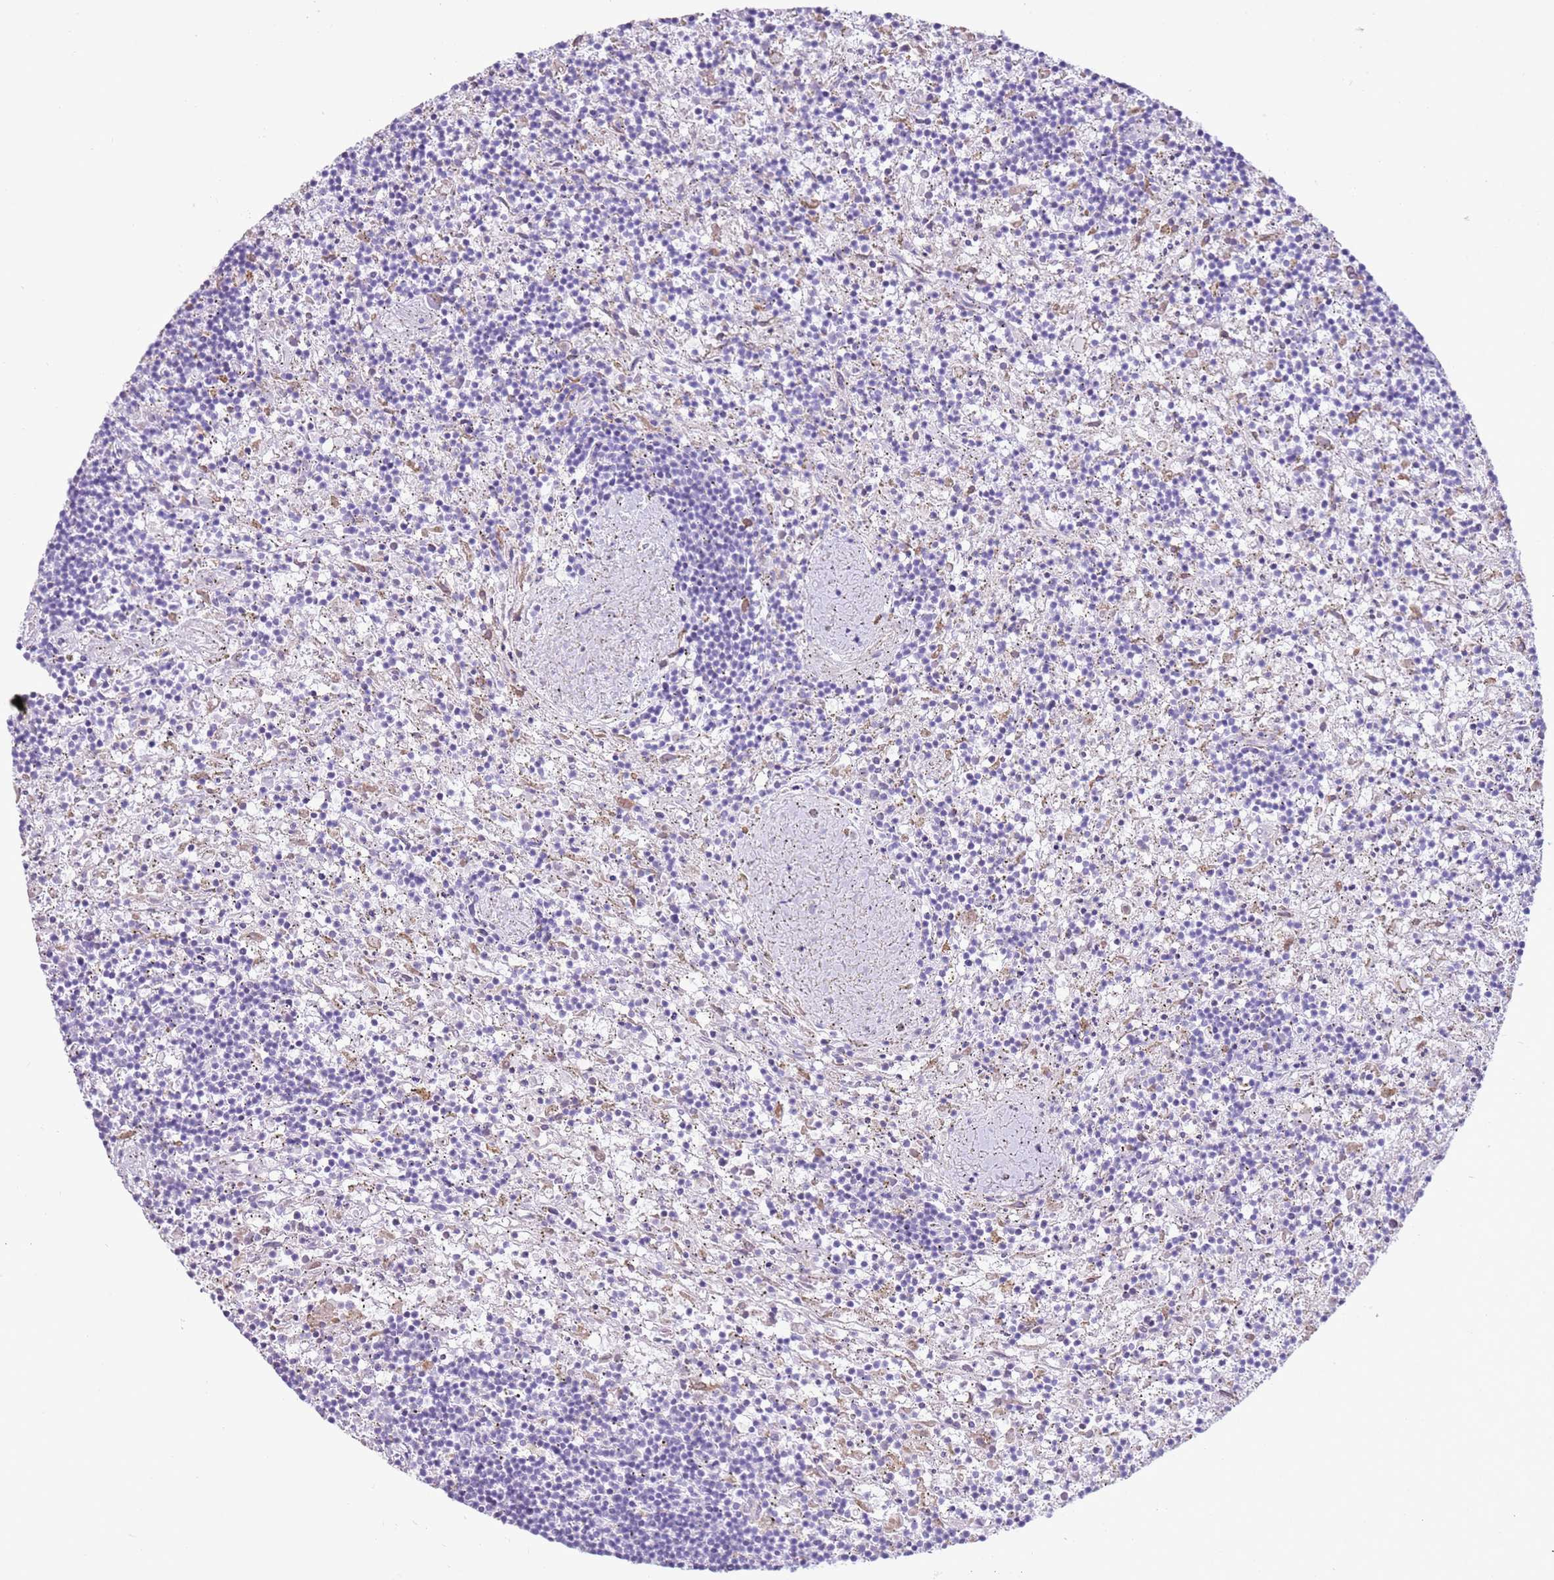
{"staining": {"intensity": "negative", "quantity": "none", "location": "none"}, "tissue": "lymphoma", "cell_type": "Tumor cells", "image_type": "cancer", "snomed": [{"axis": "morphology", "description": "Malignant lymphoma, non-Hodgkin's type, Low grade"}, {"axis": "topography", "description": "Spleen"}], "caption": "An image of lymphoma stained for a protein exhibits no brown staining in tumor cells. Brightfield microscopy of immunohistochemistry stained with DAB (brown) and hematoxylin (blue), captured at high magnification.", "gene": "OAF", "patient": {"sex": "male", "age": 76}}